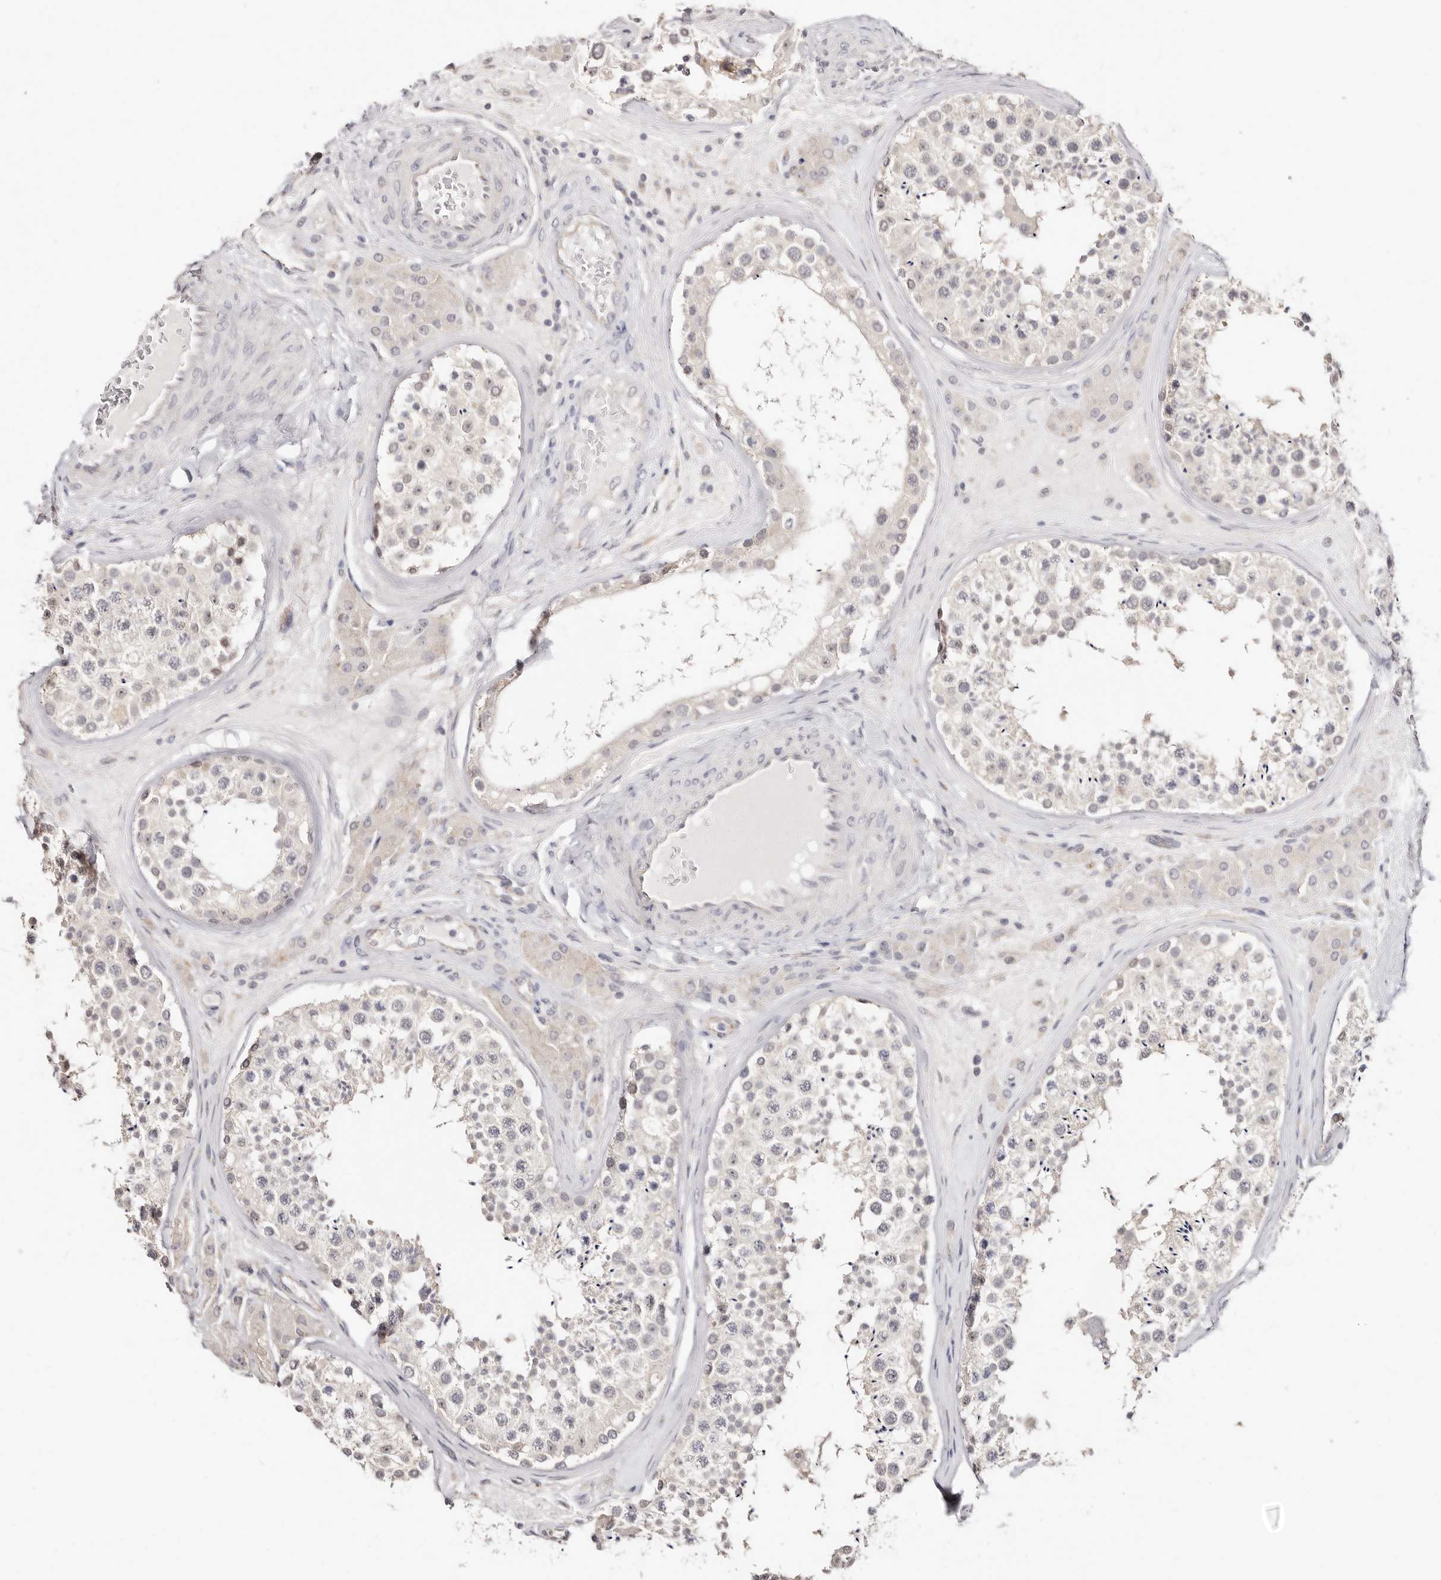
{"staining": {"intensity": "weak", "quantity": "<25%", "location": "cytoplasmic/membranous"}, "tissue": "testis", "cell_type": "Cells in seminiferous ducts", "image_type": "normal", "snomed": [{"axis": "morphology", "description": "Normal tissue, NOS"}, {"axis": "topography", "description": "Testis"}], "caption": "This is a micrograph of IHC staining of unremarkable testis, which shows no staining in cells in seminiferous ducts. The staining is performed using DAB (3,3'-diaminobenzidine) brown chromogen with nuclei counter-stained in using hematoxylin.", "gene": "BCL2L15", "patient": {"sex": "male", "age": 46}}